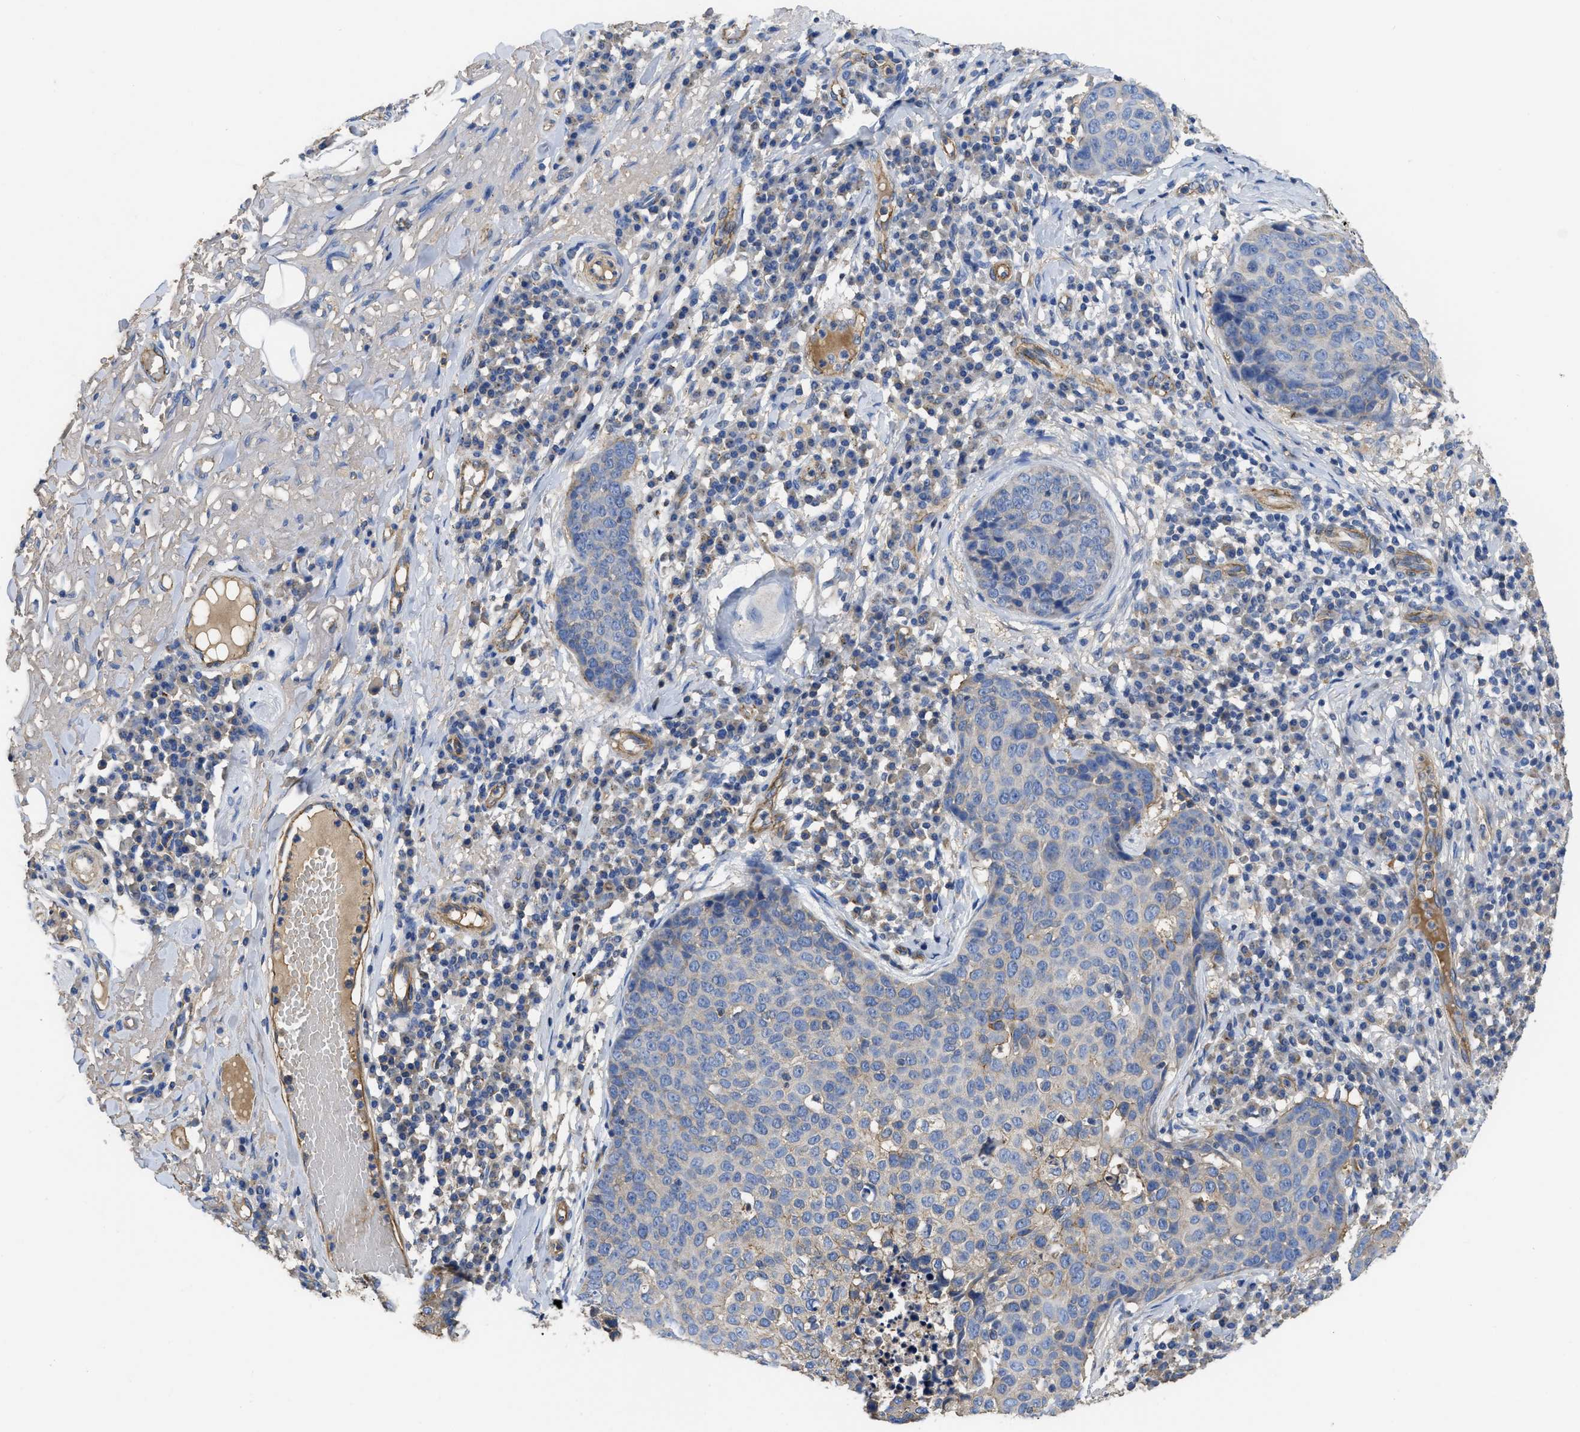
{"staining": {"intensity": "negative", "quantity": "none", "location": "none"}, "tissue": "skin cancer", "cell_type": "Tumor cells", "image_type": "cancer", "snomed": [{"axis": "morphology", "description": "Squamous cell carcinoma in situ, NOS"}, {"axis": "morphology", "description": "Squamous cell carcinoma, NOS"}, {"axis": "topography", "description": "Skin"}], "caption": "DAB immunohistochemical staining of human skin squamous cell carcinoma demonstrates no significant staining in tumor cells.", "gene": "USP4", "patient": {"sex": "male", "age": 93}}